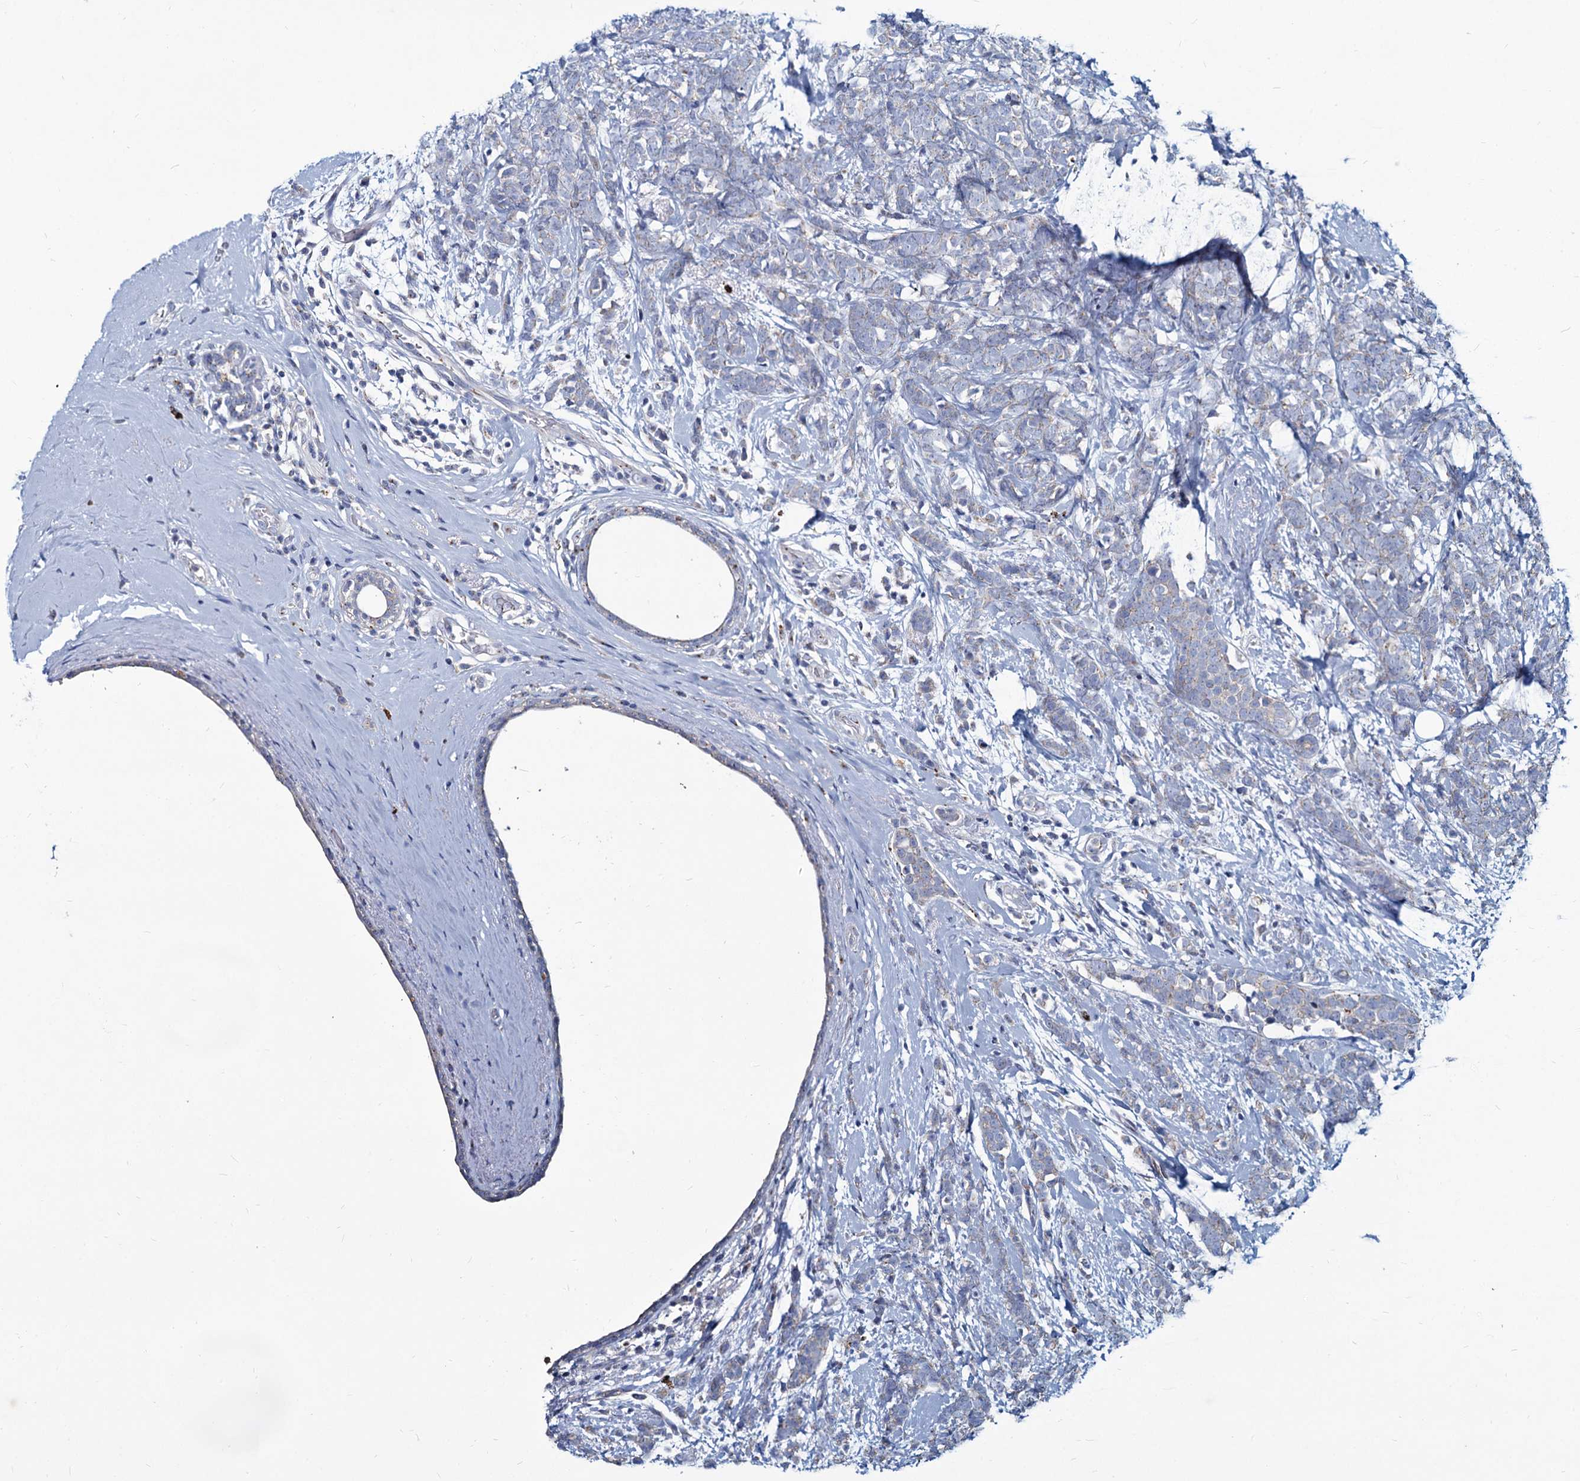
{"staining": {"intensity": "negative", "quantity": "none", "location": "none"}, "tissue": "breast cancer", "cell_type": "Tumor cells", "image_type": "cancer", "snomed": [{"axis": "morphology", "description": "Lobular carcinoma"}, {"axis": "topography", "description": "Breast"}], "caption": "Tumor cells are negative for brown protein staining in breast cancer.", "gene": "AGBL4", "patient": {"sex": "female", "age": 58}}